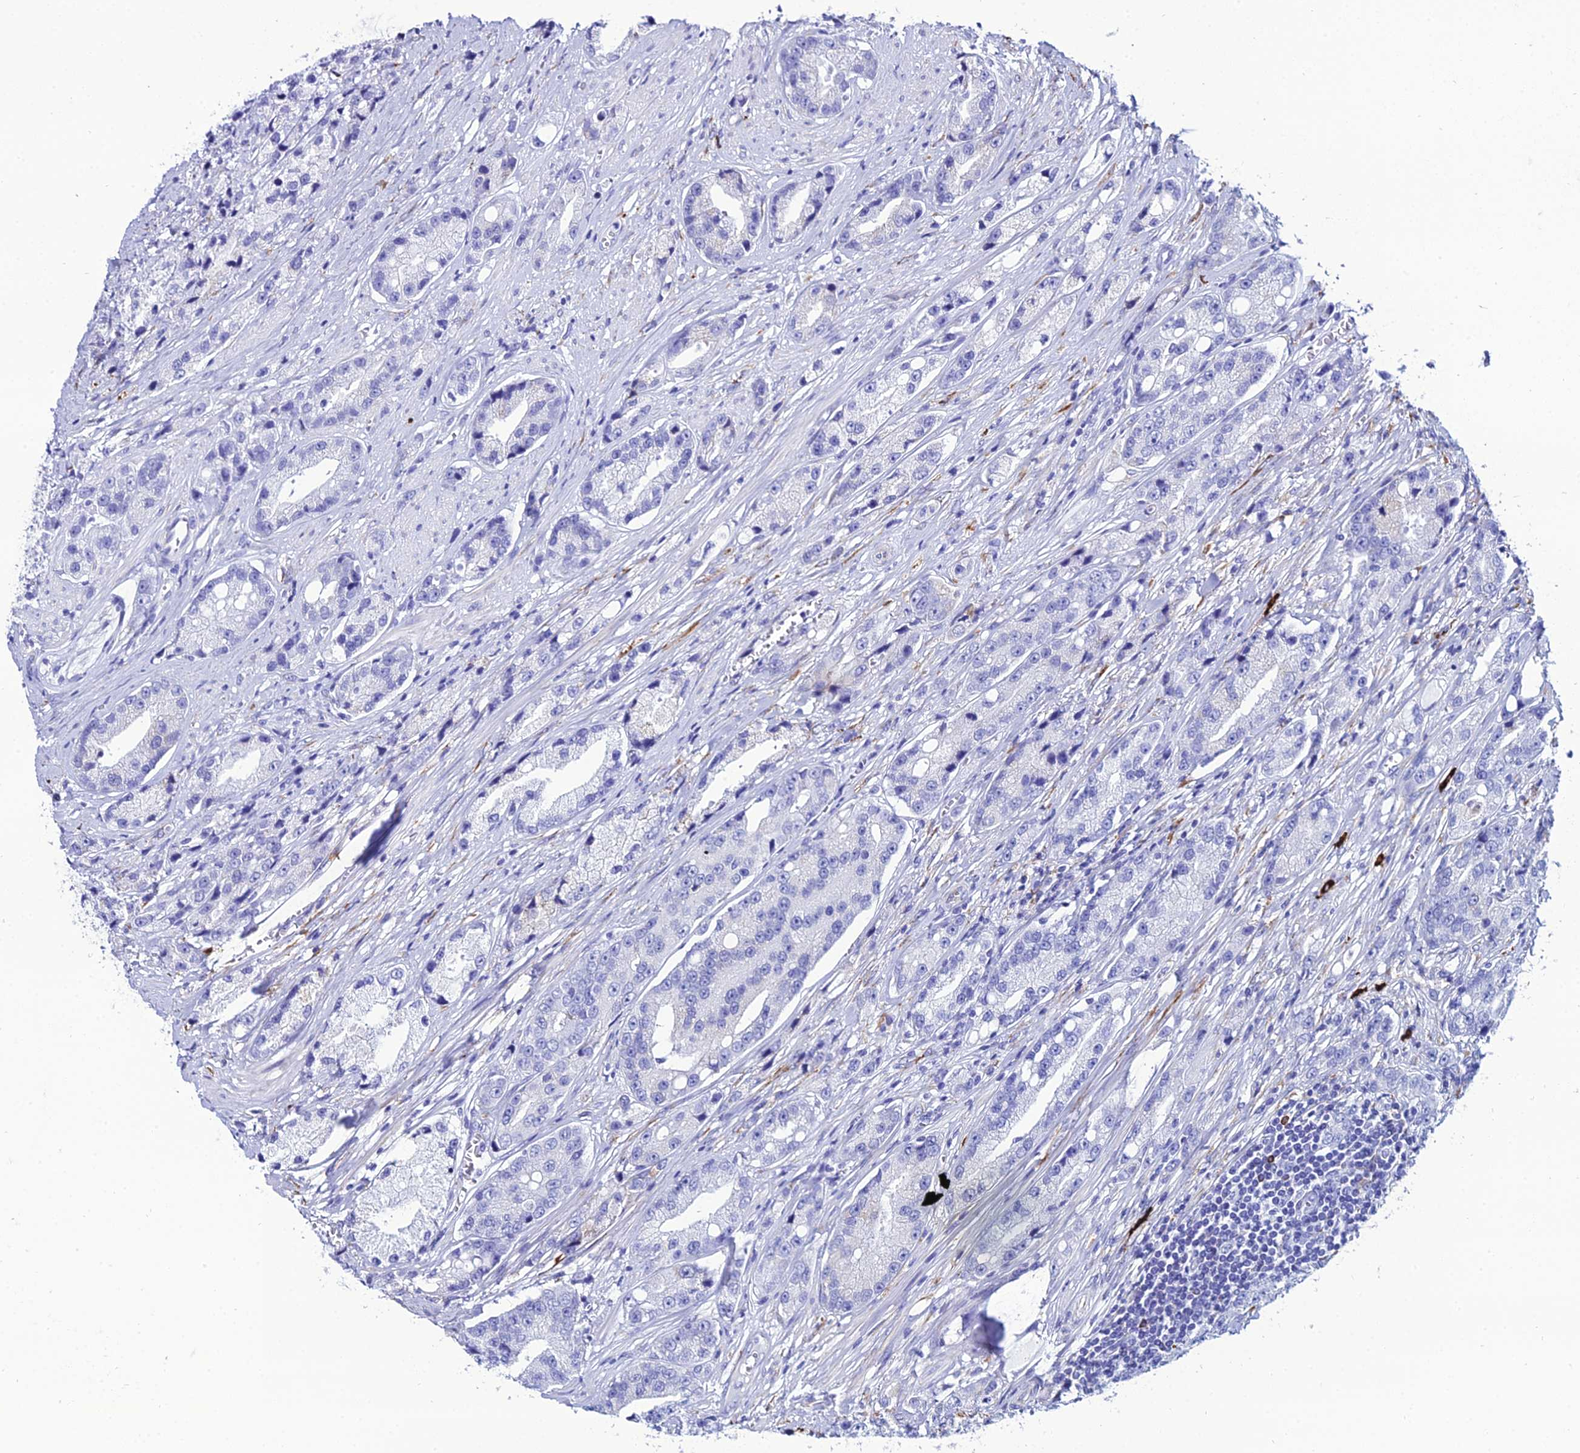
{"staining": {"intensity": "negative", "quantity": "none", "location": "none"}, "tissue": "prostate cancer", "cell_type": "Tumor cells", "image_type": "cancer", "snomed": [{"axis": "morphology", "description": "Adenocarcinoma, High grade"}, {"axis": "topography", "description": "Prostate"}], "caption": "There is no significant expression in tumor cells of prostate cancer (adenocarcinoma (high-grade)).", "gene": "TXNDC5", "patient": {"sex": "male", "age": 74}}